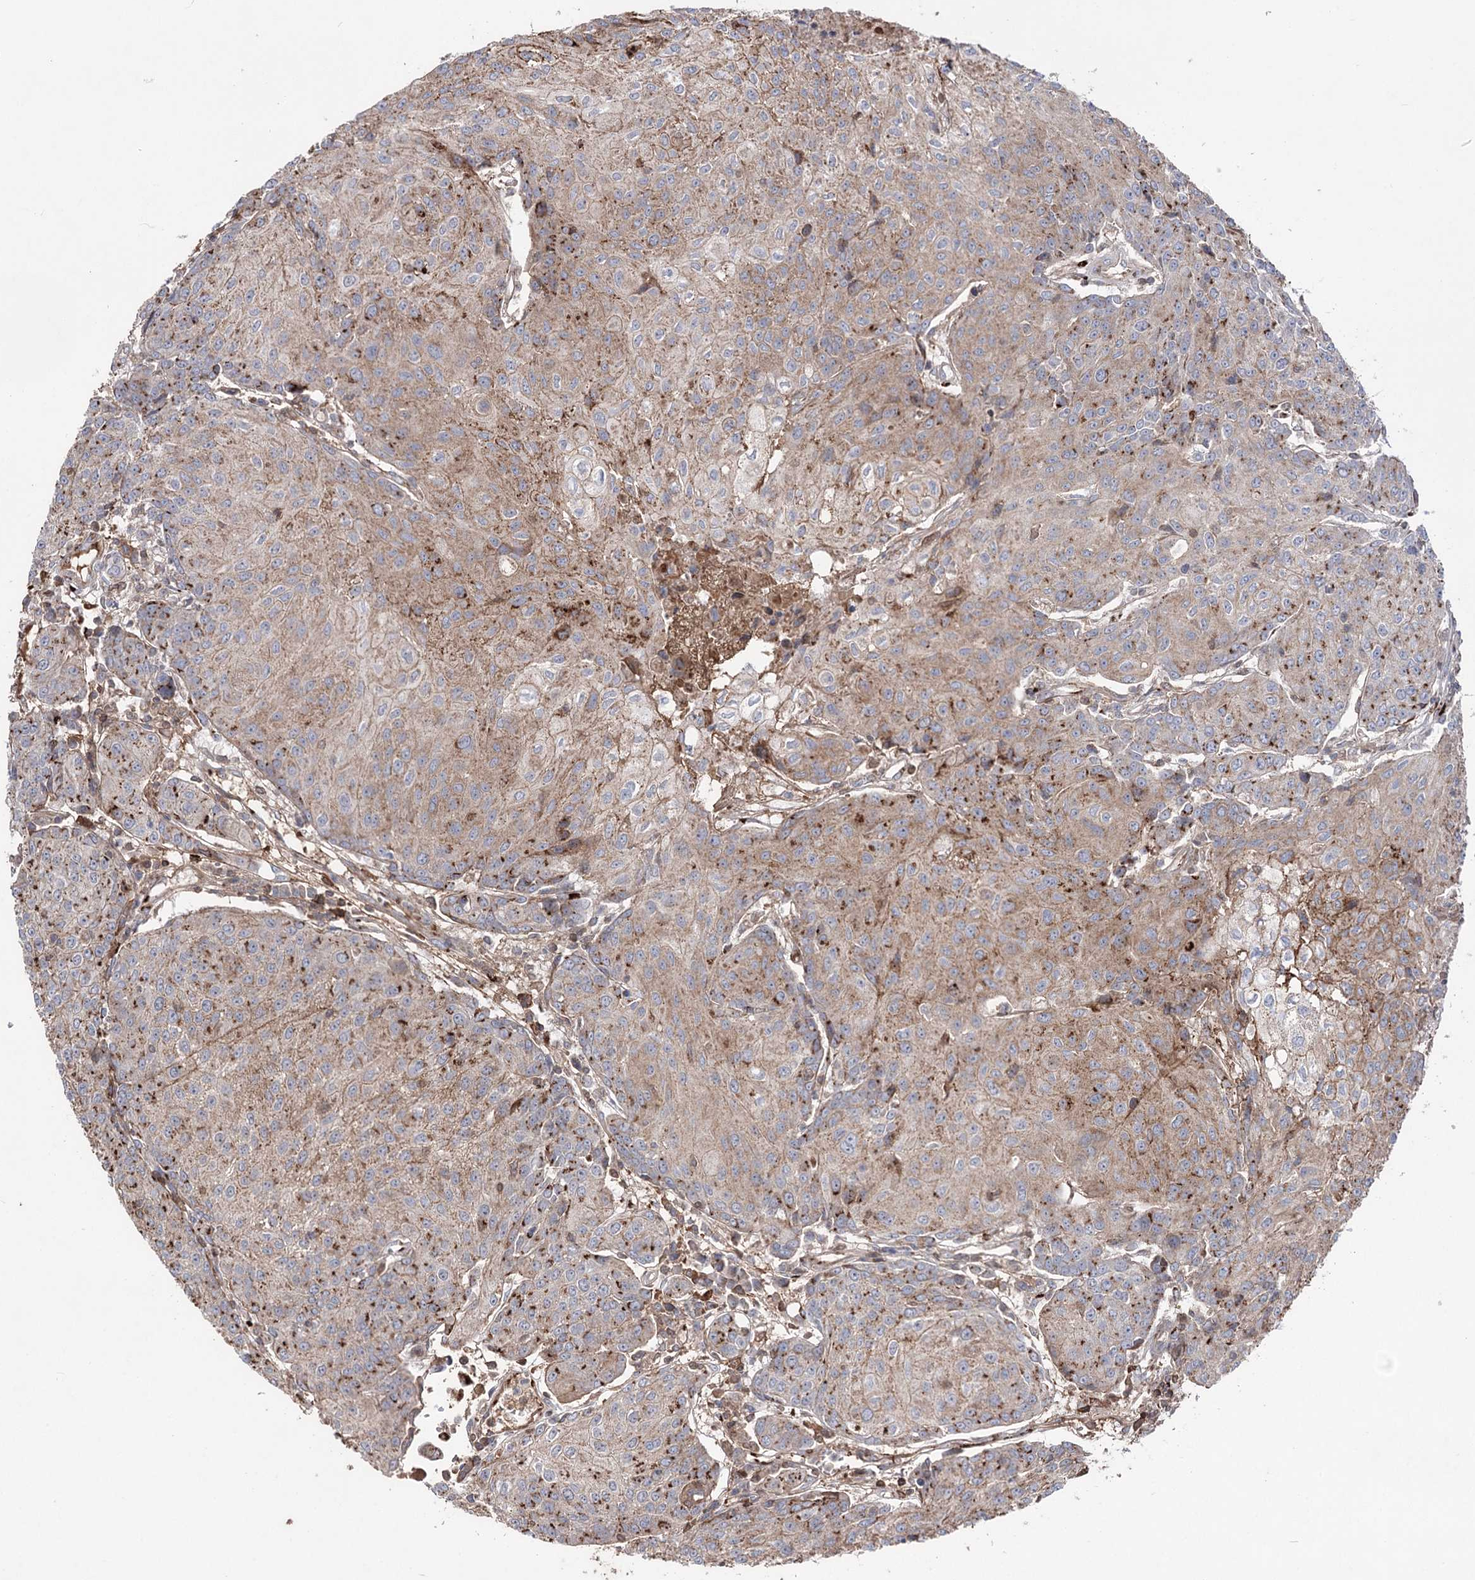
{"staining": {"intensity": "strong", "quantity": "25%-75%", "location": "cytoplasmic/membranous"}, "tissue": "urothelial cancer", "cell_type": "Tumor cells", "image_type": "cancer", "snomed": [{"axis": "morphology", "description": "Urothelial carcinoma, High grade"}, {"axis": "topography", "description": "Urinary bladder"}], "caption": "The immunohistochemical stain labels strong cytoplasmic/membranous expression in tumor cells of high-grade urothelial carcinoma tissue.", "gene": "ARHGAP20", "patient": {"sex": "female", "age": 85}}